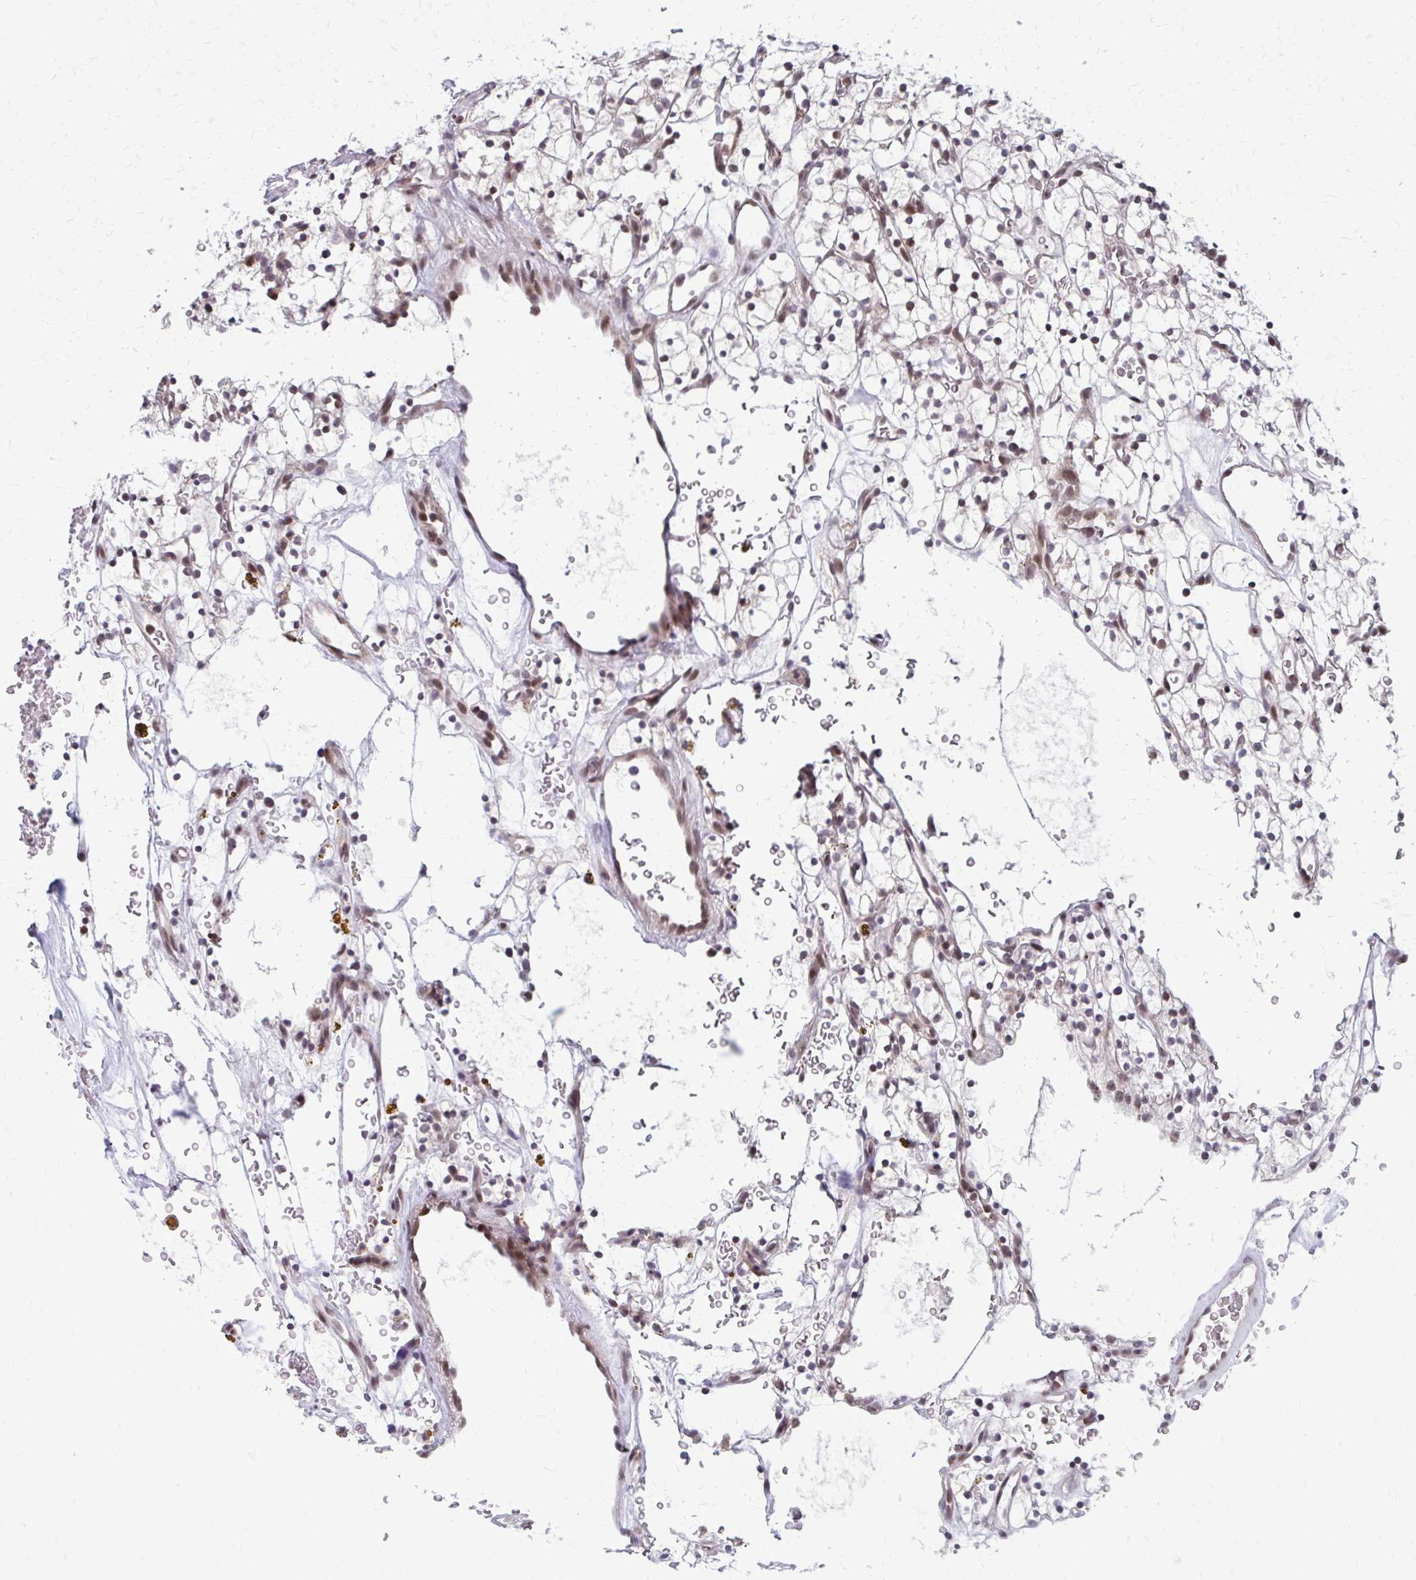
{"staining": {"intensity": "weak", "quantity": "<25%", "location": "nuclear"}, "tissue": "renal cancer", "cell_type": "Tumor cells", "image_type": "cancer", "snomed": [{"axis": "morphology", "description": "Adenocarcinoma, NOS"}, {"axis": "topography", "description": "Kidney"}], "caption": "This is an immunohistochemistry (IHC) histopathology image of renal adenocarcinoma. There is no staining in tumor cells.", "gene": "SETBP1", "patient": {"sex": "female", "age": 64}}